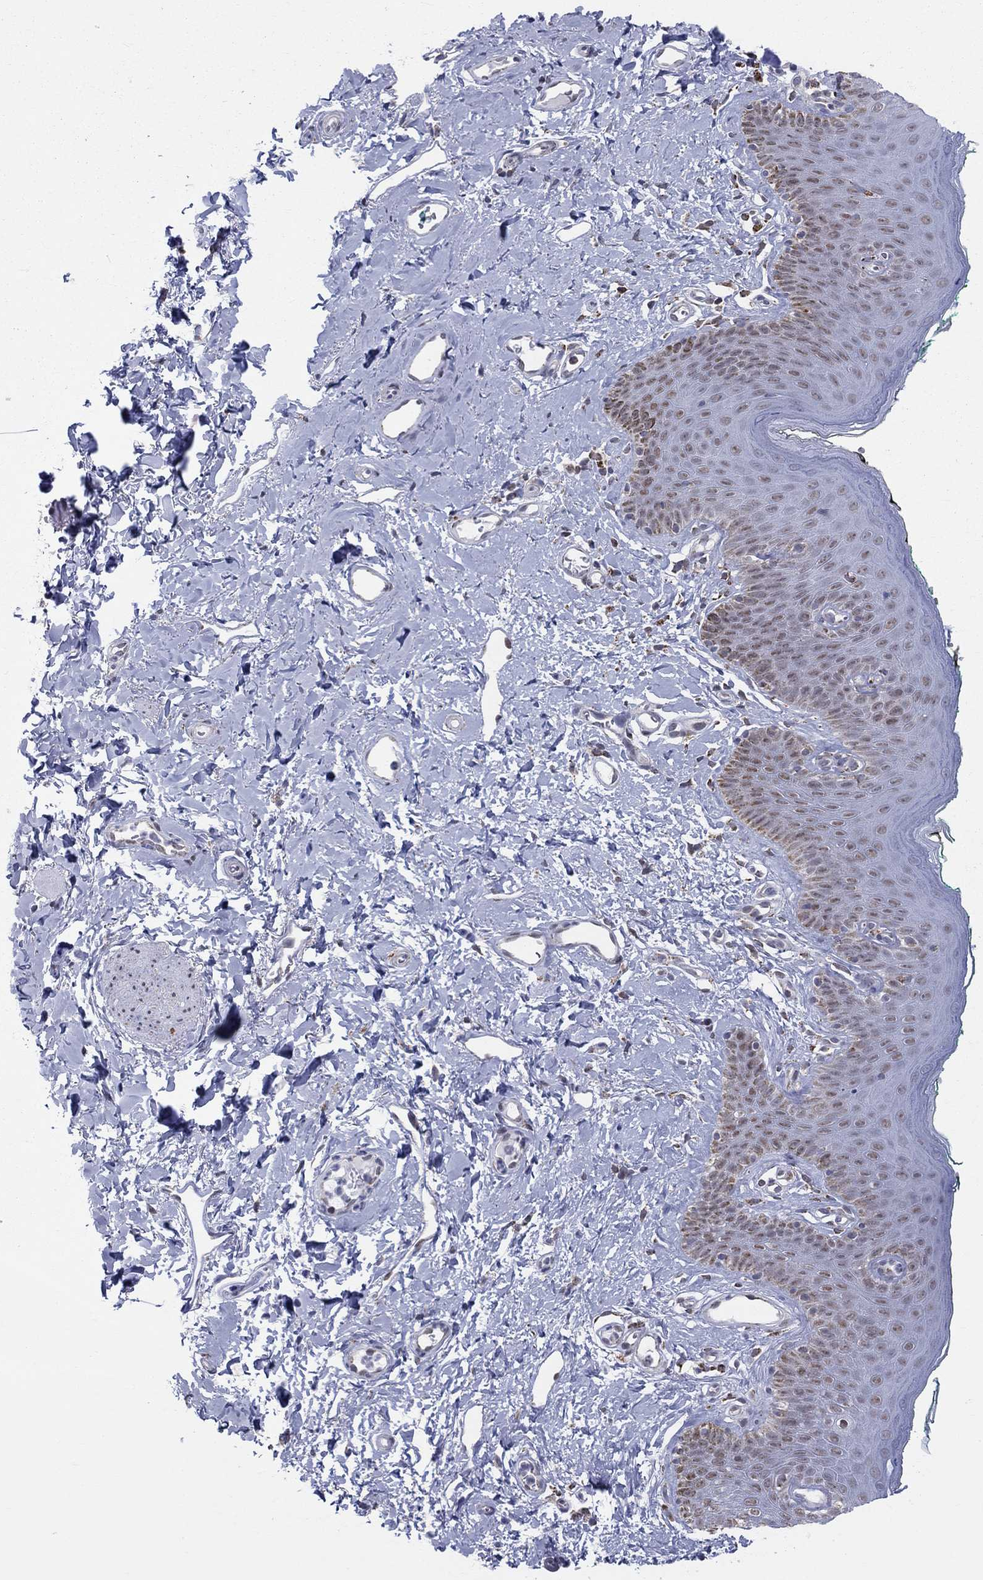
{"staining": {"intensity": "moderate", "quantity": "<25%", "location": "nuclear"}, "tissue": "skin", "cell_type": "Epidermal cells", "image_type": "normal", "snomed": [{"axis": "morphology", "description": "Normal tissue, NOS"}, {"axis": "topography", "description": "Vulva"}], "caption": "DAB (3,3'-diaminobenzidine) immunohistochemical staining of unremarkable skin demonstrates moderate nuclear protein positivity in approximately <25% of epidermal cells. The protein of interest is stained brown, and the nuclei are stained in blue (DAB (3,3'-diaminobenzidine) IHC with brightfield microscopy, high magnification).", "gene": "KISS1R", "patient": {"sex": "female", "age": 66}}